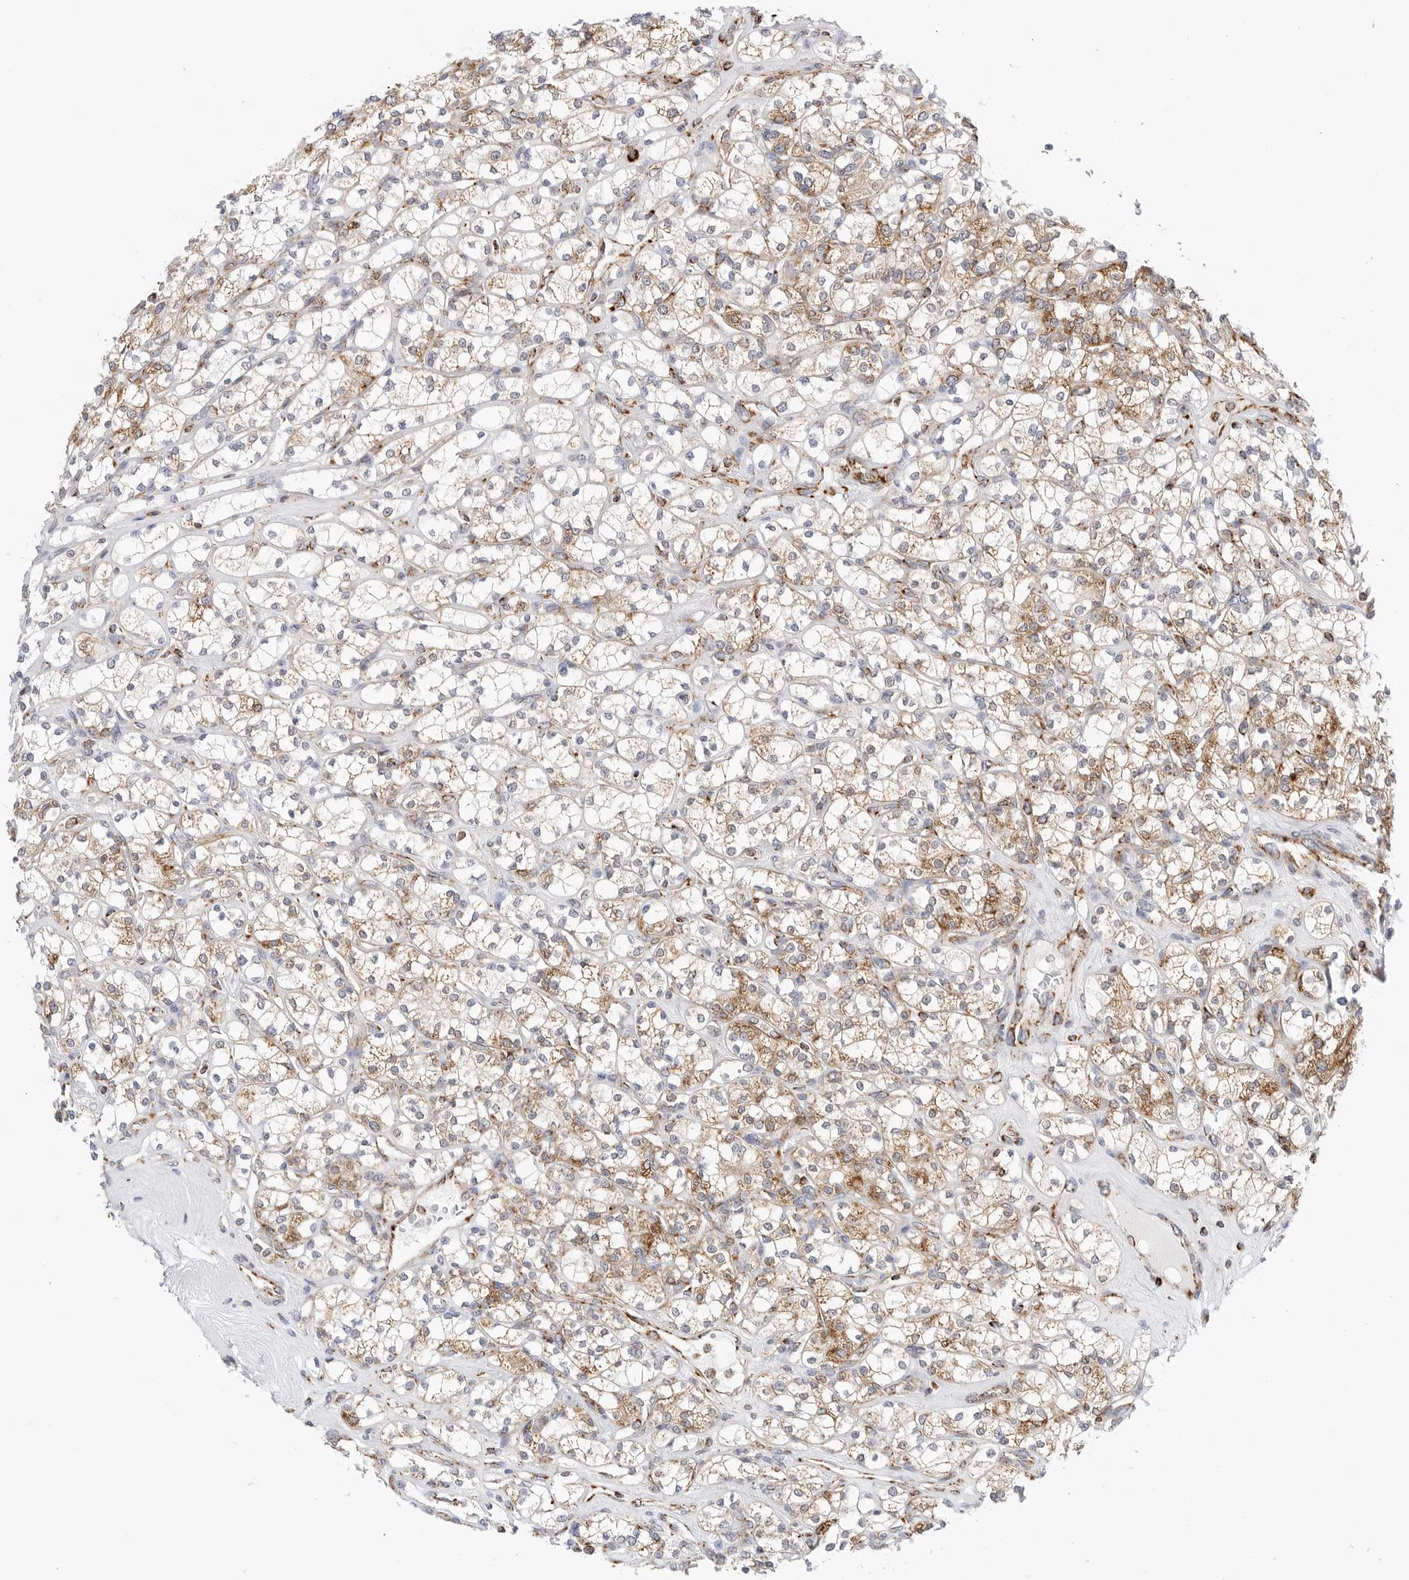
{"staining": {"intensity": "moderate", "quantity": "25%-75%", "location": "cytoplasmic/membranous"}, "tissue": "renal cancer", "cell_type": "Tumor cells", "image_type": "cancer", "snomed": [{"axis": "morphology", "description": "Adenocarcinoma, NOS"}, {"axis": "topography", "description": "Kidney"}], "caption": "Immunohistochemistry staining of renal cancer (adenocarcinoma), which demonstrates medium levels of moderate cytoplasmic/membranous staining in approximately 25%-75% of tumor cells indicating moderate cytoplasmic/membranous protein staining. The staining was performed using DAB (3,3'-diaminobenzidine) (brown) for protein detection and nuclei were counterstained in hematoxylin (blue).", "gene": "ATP5IF1", "patient": {"sex": "male", "age": 77}}